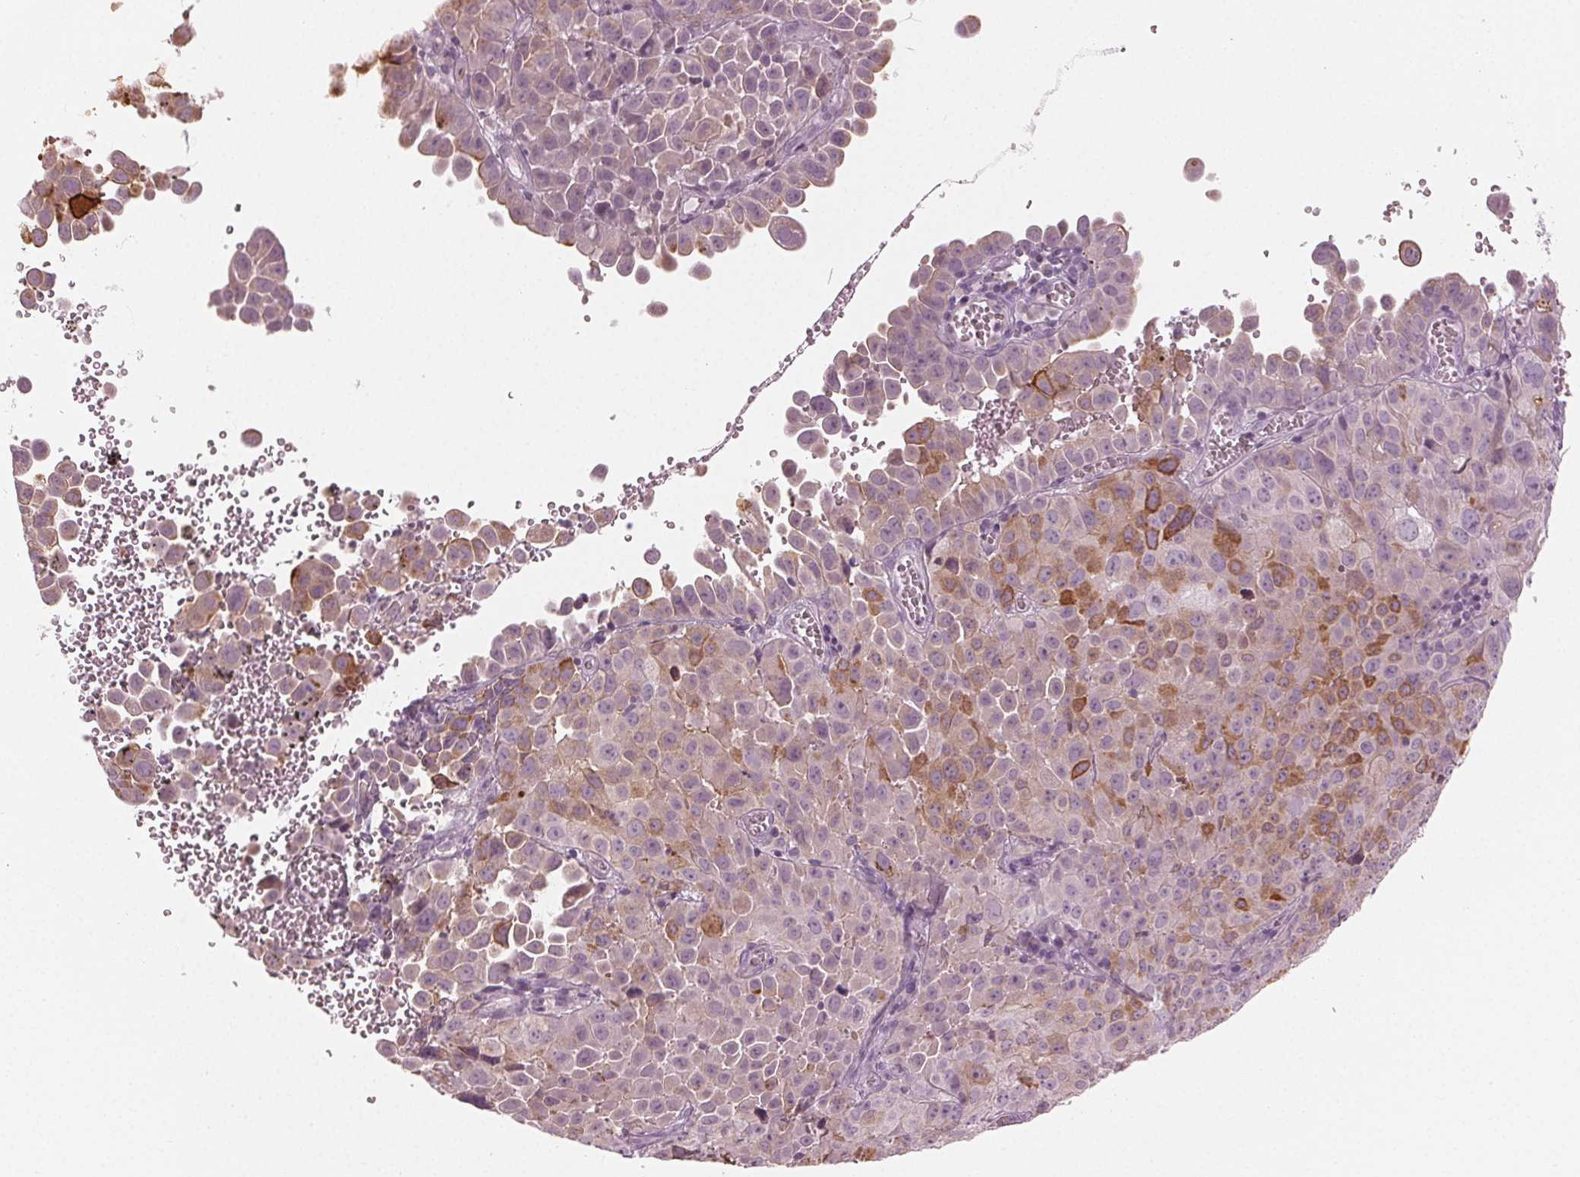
{"staining": {"intensity": "moderate", "quantity": "<25%", "location": "cytoplasmic/membranous"}, "tissue": "cervical cancer", "cell_type": "Tumor cells", "image_type": "cancer", "snomed": [{"axis": "morphology", "description": "Squamous cell carcinoma, NOS"}, {"axis": "topography", "description": "Cervix"}], "caption": "Immunohistochemistry histopathology image of neoplastic tissue: cervical squamous cell carcinoma stained using immunohistochemistry demonstrates low levels of moderate protein expression localized specifically in the cytoplasmic/membranous of tumor cells, appearing as a cytoplasmic/membranous brown color.", "gene": "PRAP1", "patient": {"sex": "female", "age": 55}}